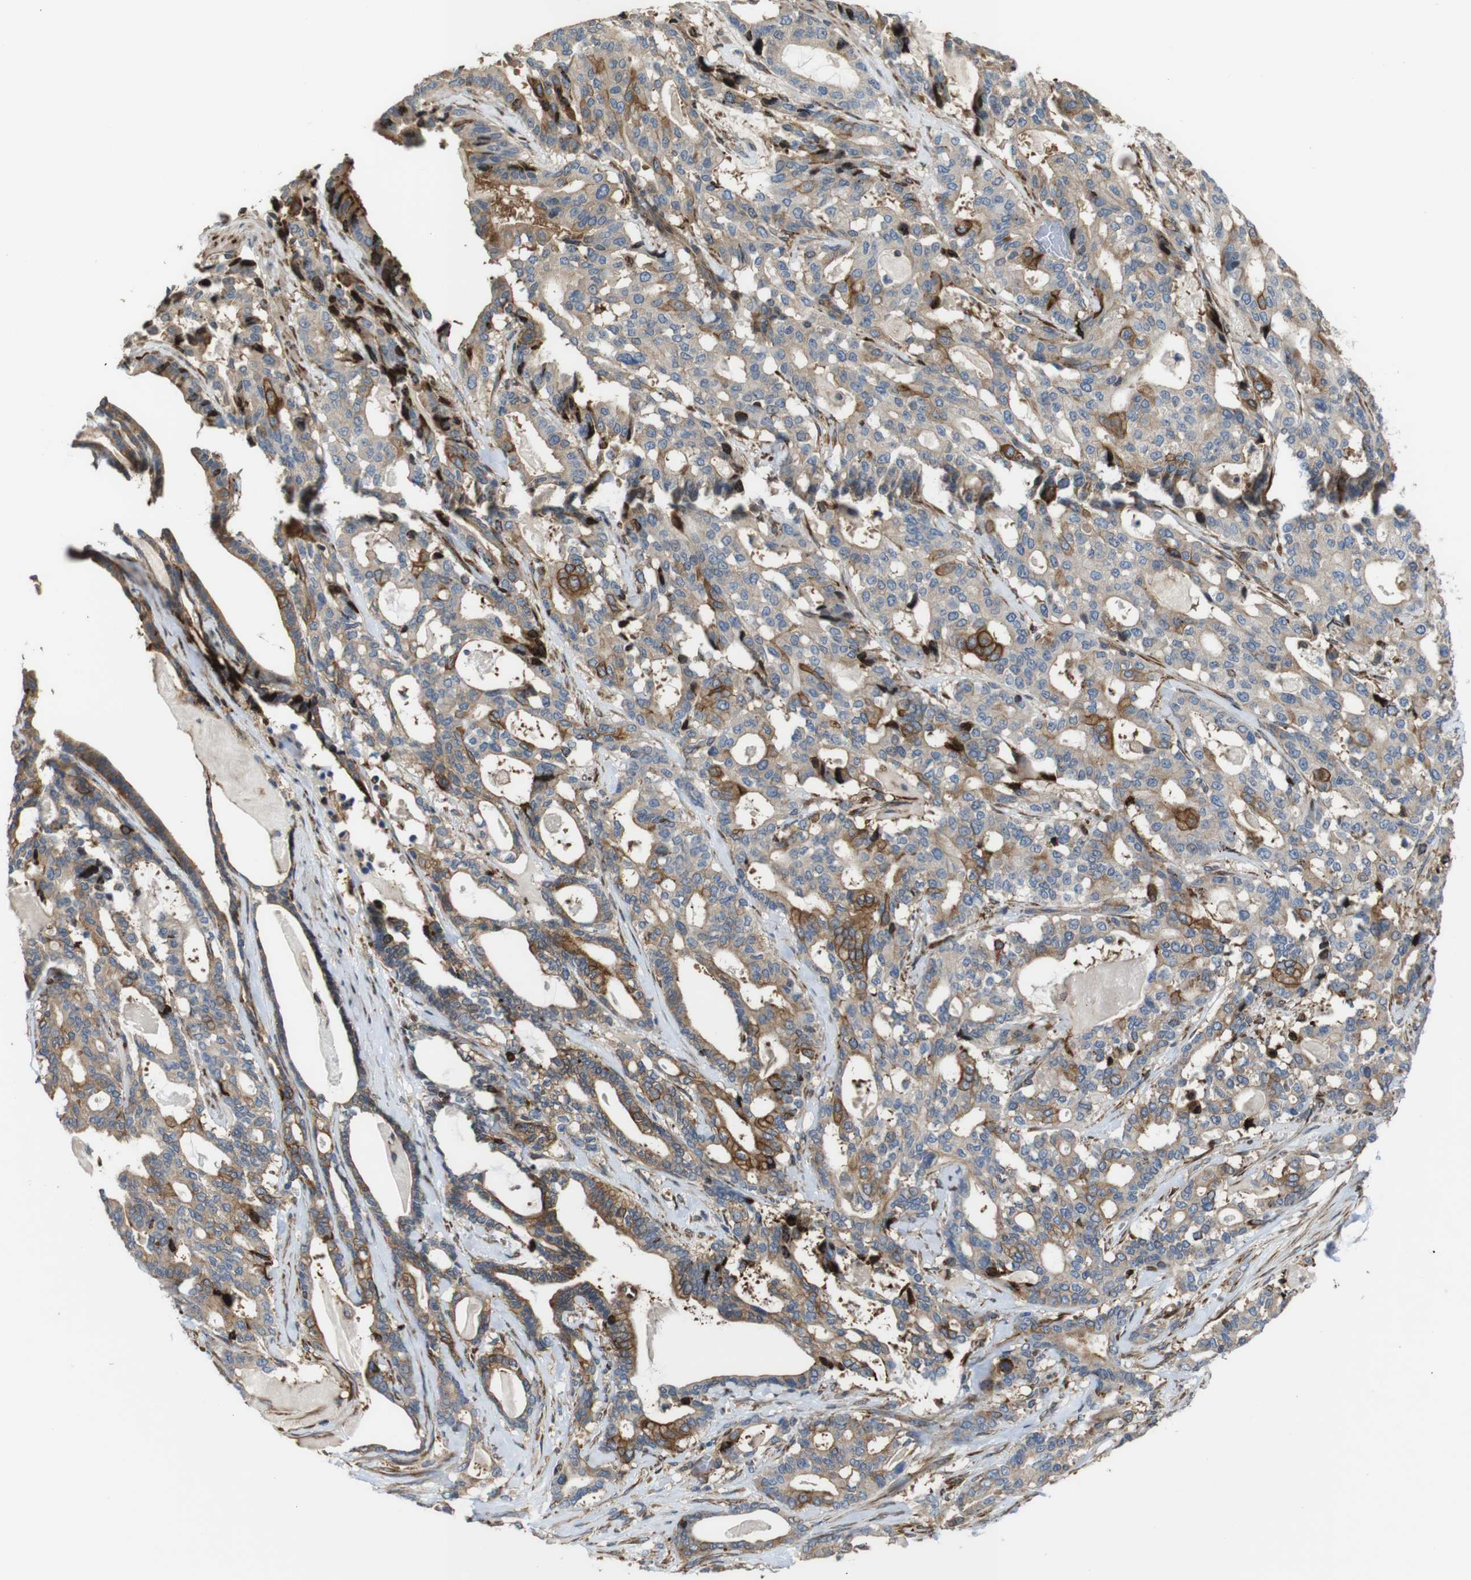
{"staining": {"intensity": "strong", "quantity": "25%-75%", "location": "cytoplasmic/membranous"}, "tissue": "pancreatic cancer", "cell_type": "Tumor cells", "image_type": "cancer", "snomed": [{"axis": "morphology", "description": "Adenocarcinoma, NOS"}, {"axis": "topography", "description": "Pancreas"}], "caption": "Pancreatic adenocarcinoma stained for a protein displays strong cytoplasmic/membranous positivity in tumor cells. The staining was performed using DAB, with brown indicating positive protein expression. Nuclei are stained blue with hematoxylin.", "gene": "PCOLCE2", "patient": {"sex": "male", "age": 63}}